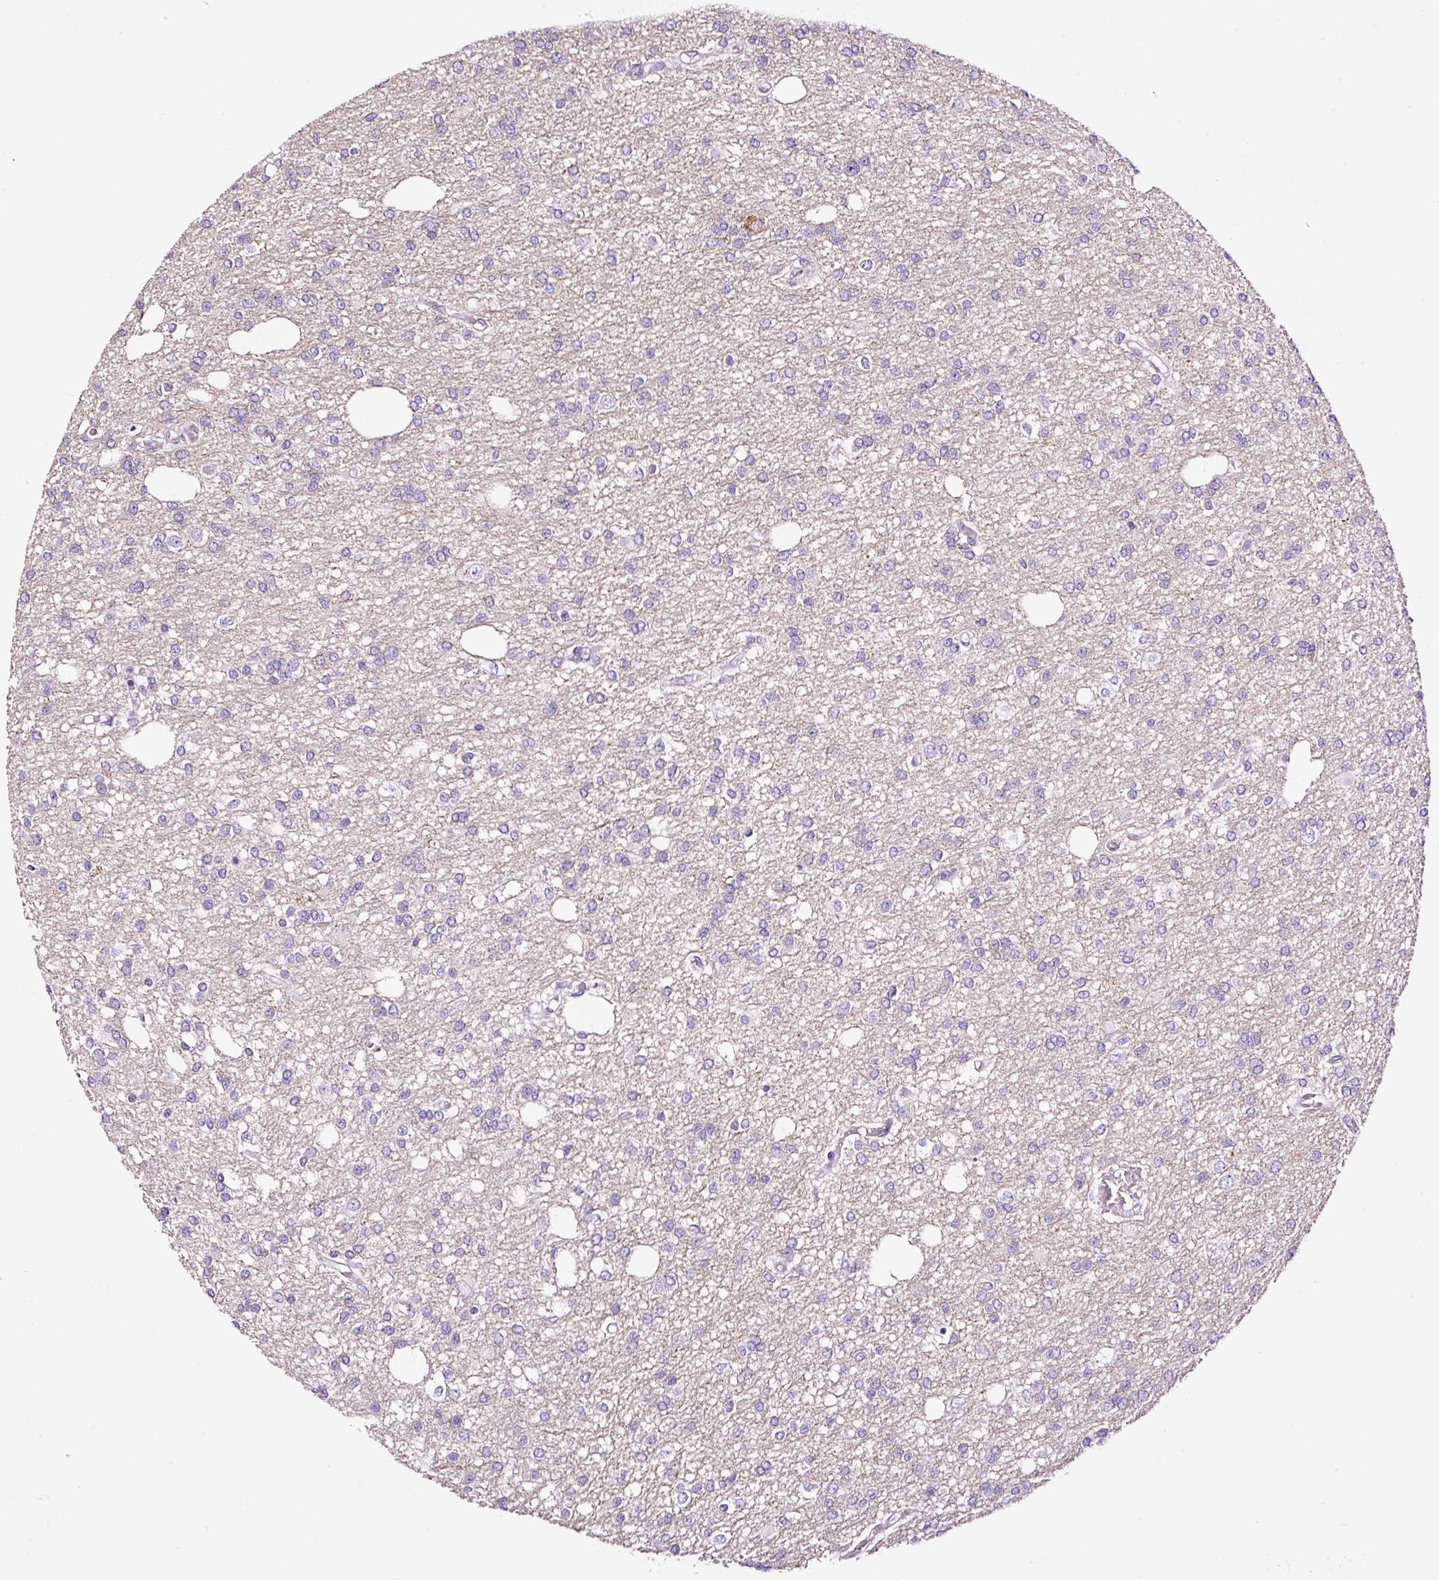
{"staining": {"intensity": "negative", "quantity": "none", "location": "none"}, "tissue": "glioma", "cell_type": "Tumor cells", "image_type": "cancer", "snomed": [{"axis": "morphology", "description": "Glioma, malignant, Low grade"}, {"axis": "topography", "description": "Brain"}], "caption": "This is an IHC image of human malignant low-grade glioma. There is no positivity in tumor cells.", "gene": "PAM", "patient": {"sex": "male", "age": 26}}